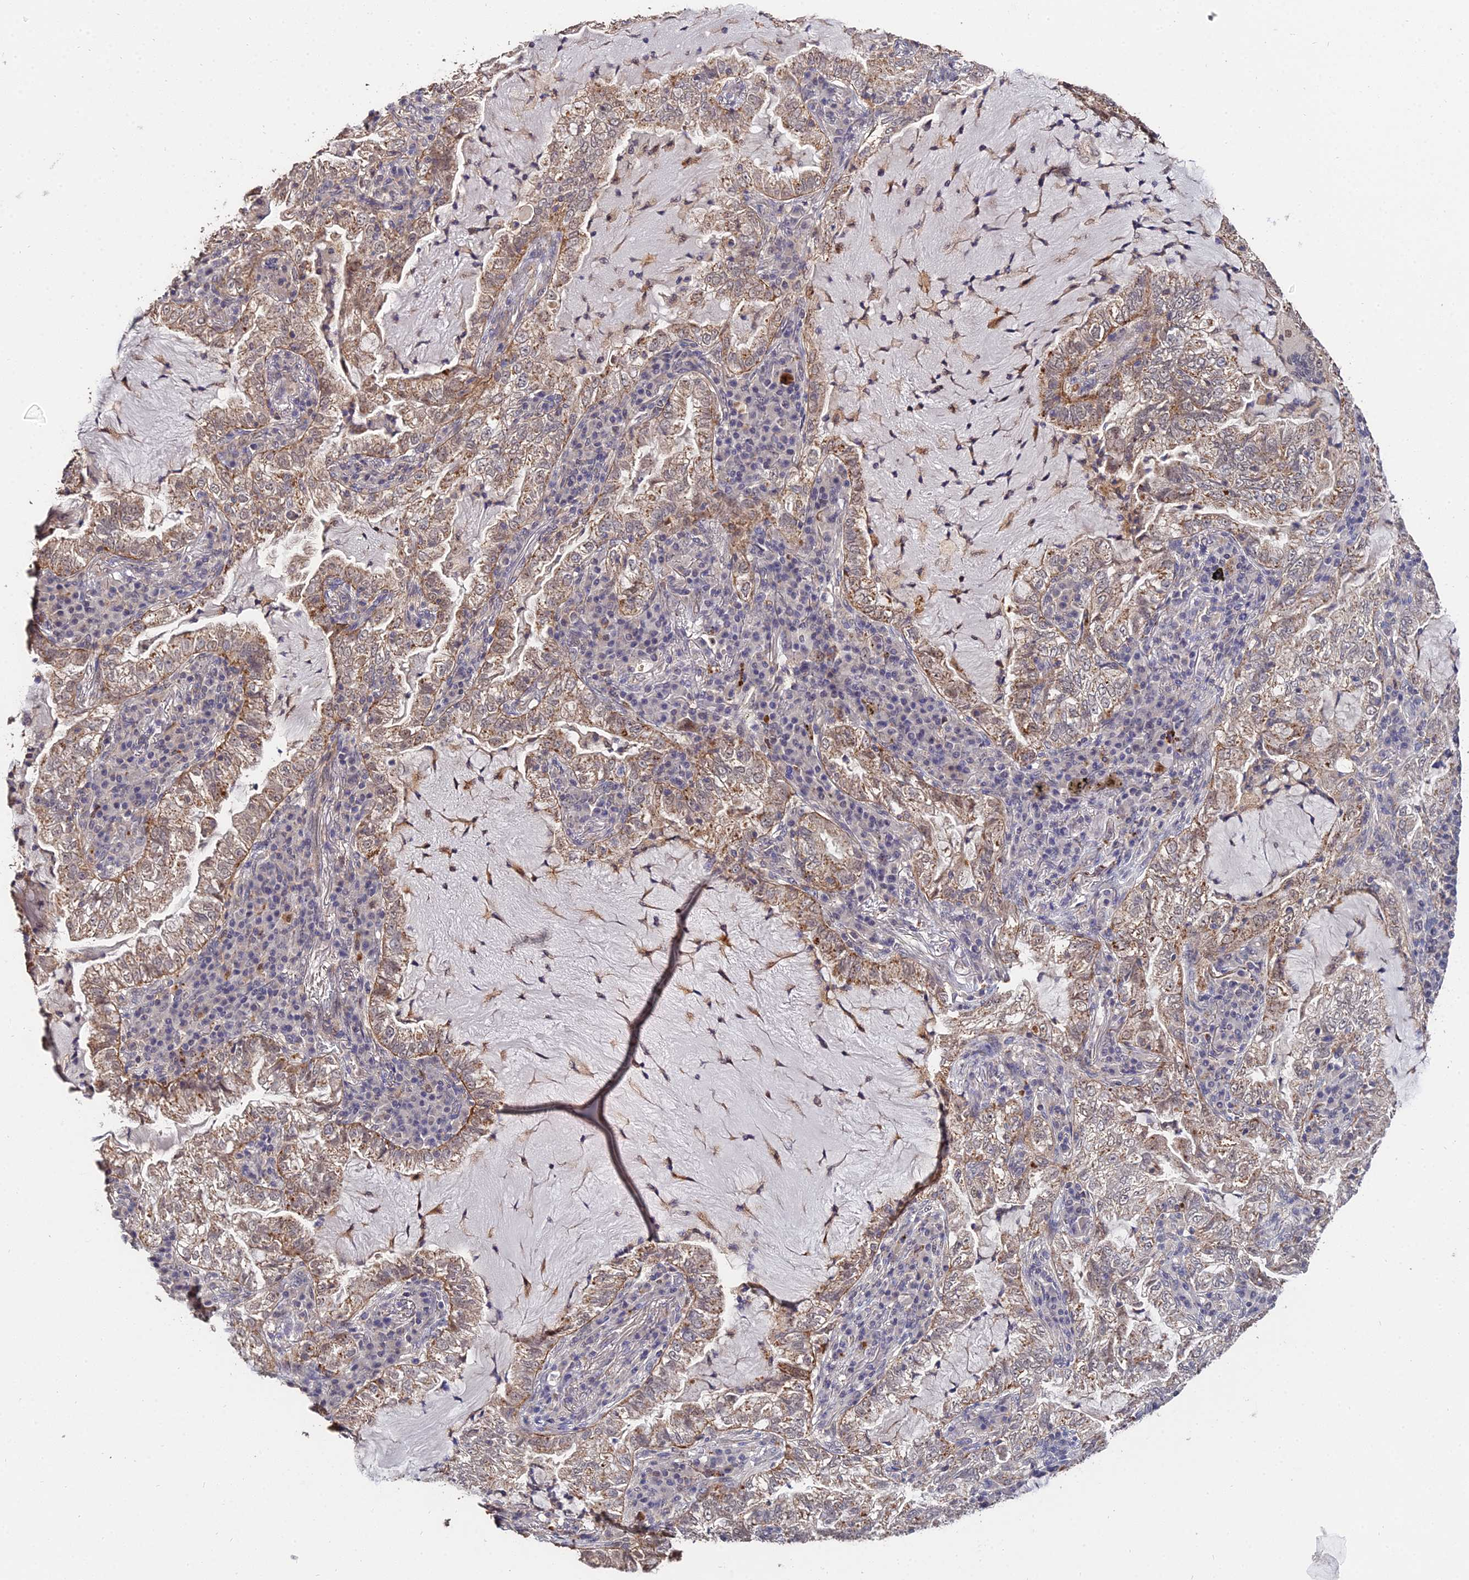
{"staining": {"intensity": "moderate", "quantity": ">75%", "location": "cytoplasmic/membranous"}, "tissue": "lung cancer", "cell_type": "Tumor cells", "image_type": "cancer", "snomed": [{"axis": "morphology", "description": "Adenocarcinoma, NOS"}, {"axis": "topography", "description": "Lung"}], "caption": "About >75% of tumor cells in lung cancer (adenocarcinoma) demonstrate moderate cytoplasmic/membranous protein expression as visualized by brown immunohistochemical staining.", "gene": "LSM5", "patient": {"sex": "female", "age": 73}}